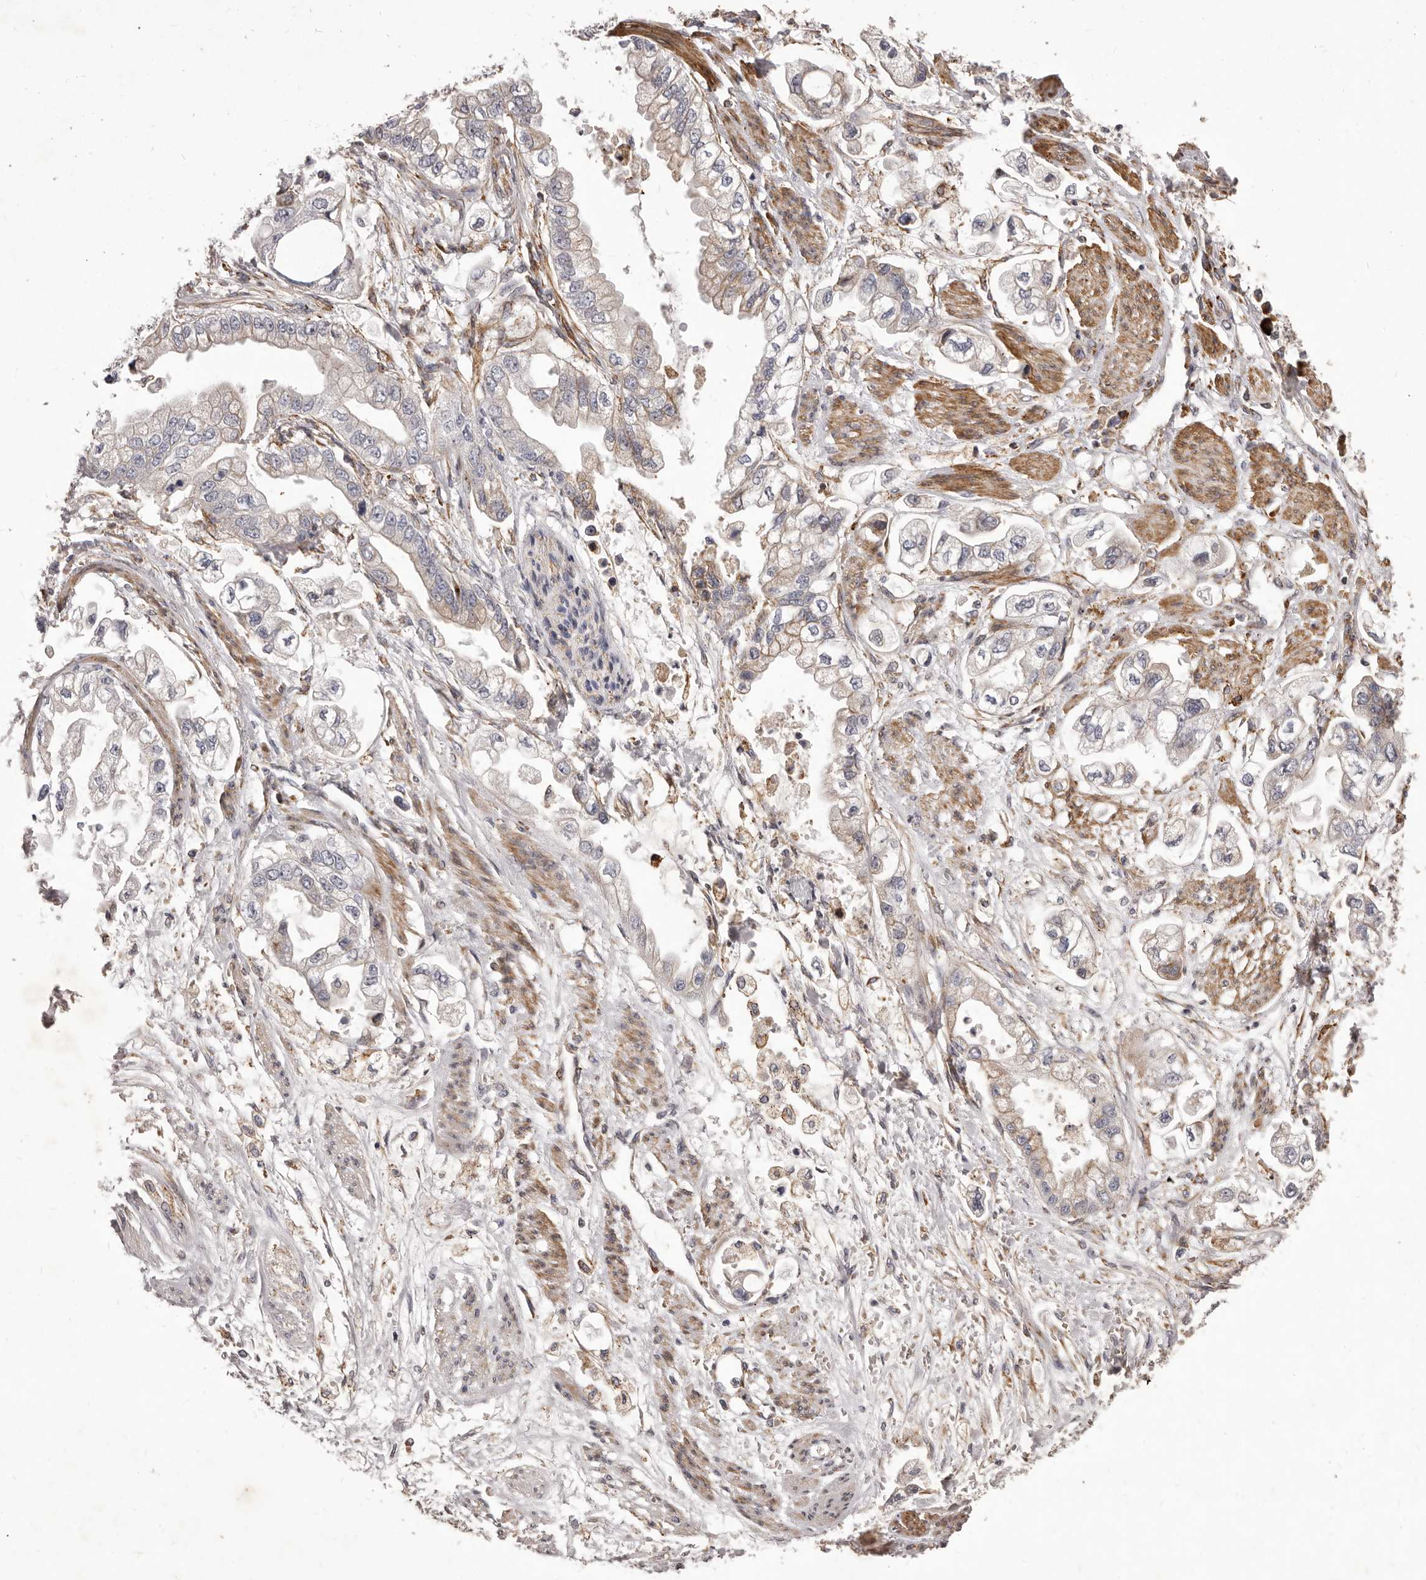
{"staining": {"intensity": "weak", "quantity": "25%-75%", "location": "cytoplasmic/membranous"}, "tissue": "stomach cancer", "cell_type": "Tumor cells", "image_type": "cancer", "snomed": [{"axis": "morphology", "description": "Adenocarcinoma, NOS"}, {"axis": "topography", "description": "Stomach"}], "caption": "Immunohistochemistry (IHC) of stomach adenocarcinoma shows low levels of weak cytoplasmic/membranous expression in about 25%-75% of tumor cells.", "gene": "ALPK1", "patient": {"sex": "male", "age": 62}}